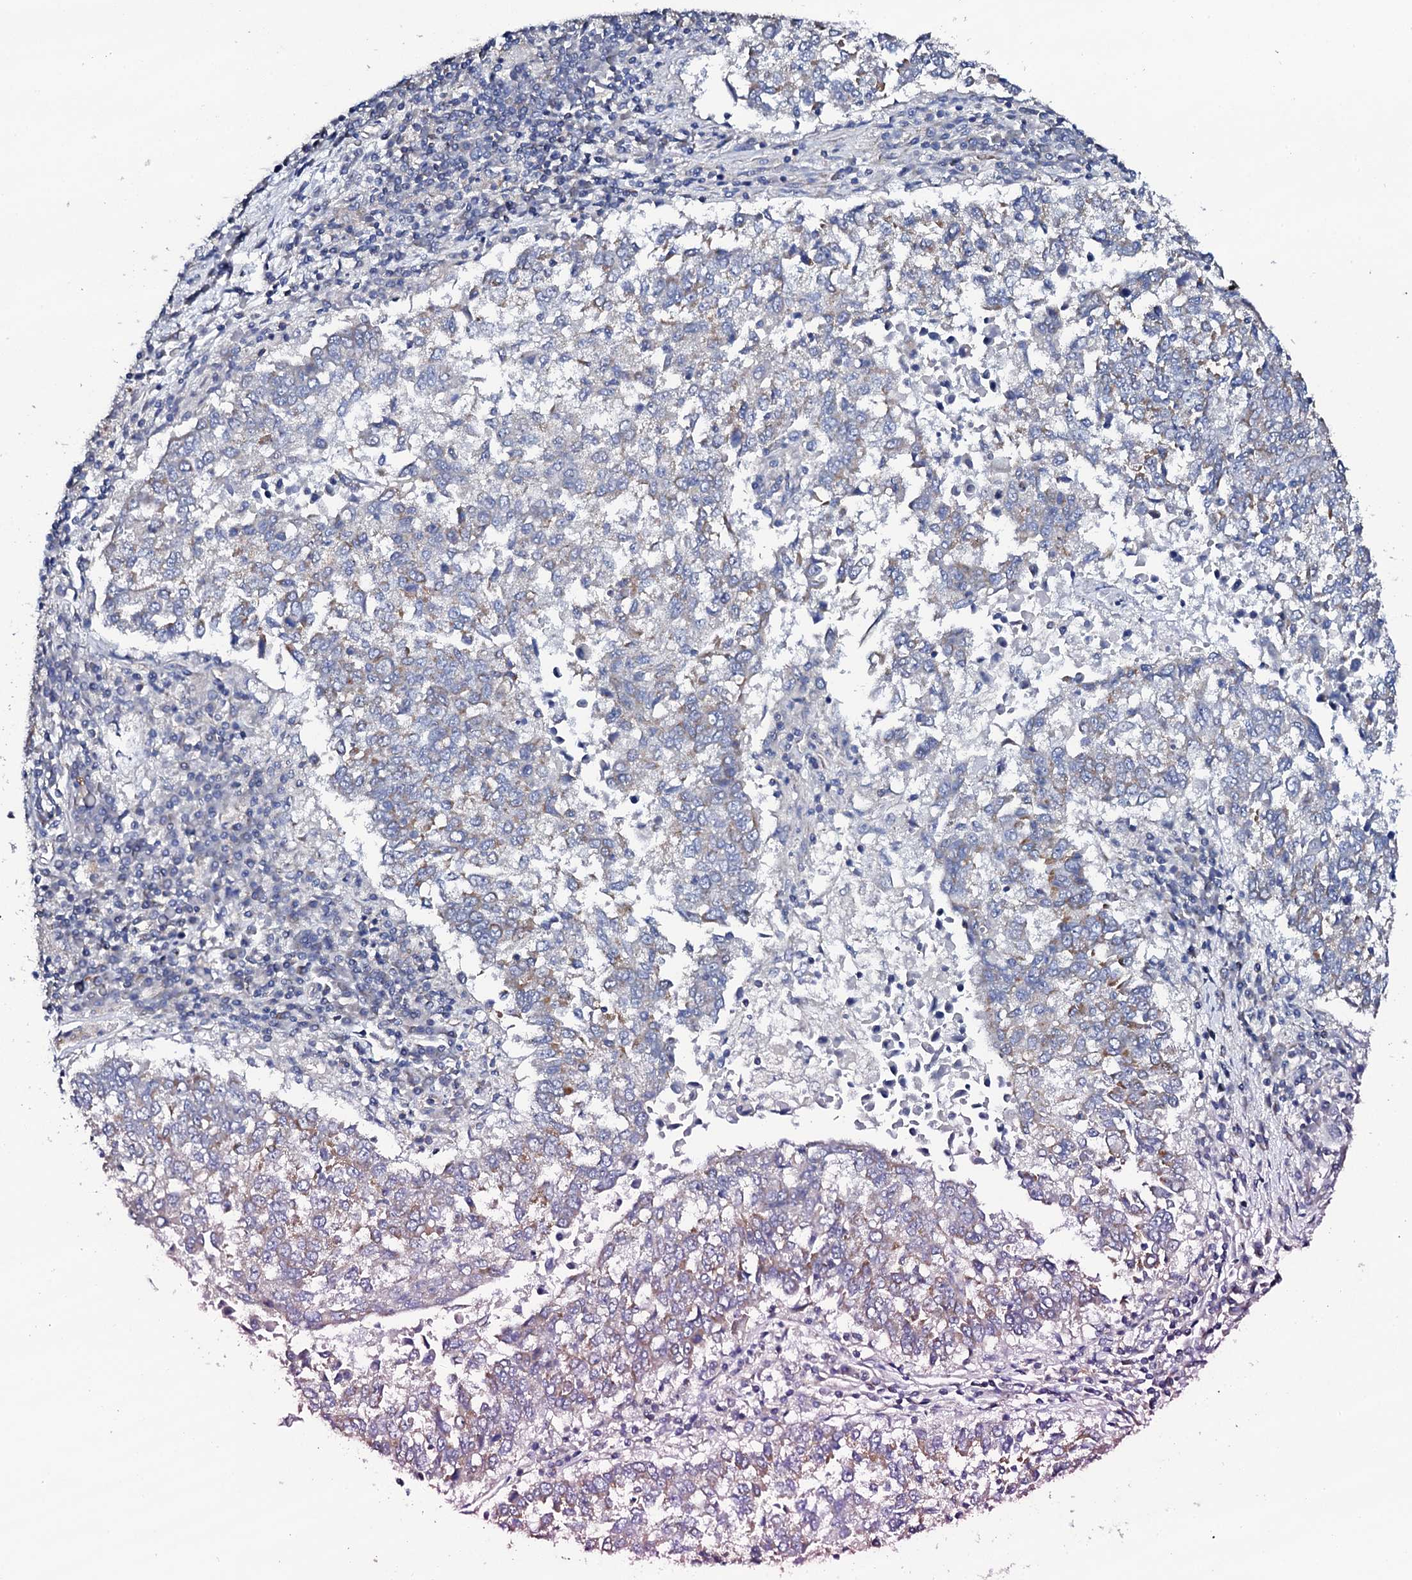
{"staining": {"intensity": "moderate", "quantity": "<25%", "location": "cytoplasmic/membranous"}, "tissue": "lung cancer", "cell_type": "Tumor cells", "image_type": "cancer", "snomed": [{"axis": "morphology", "description": "Squamous cell carcinoma, NOS"}, {"axis": "topography", "description": "Lung"}], "caption": "A high-resolution image shows immunohistochemistry staining of squamous cell carcinoma (lung), which shows moderate cytoplasmic/membranous expression in about <25% of tumor cells. (brown staining indicates protein expression, while blue staining denotes nuclei).", "gene": "TCAF2", "patient": {"sex": "male", "age": 73}}